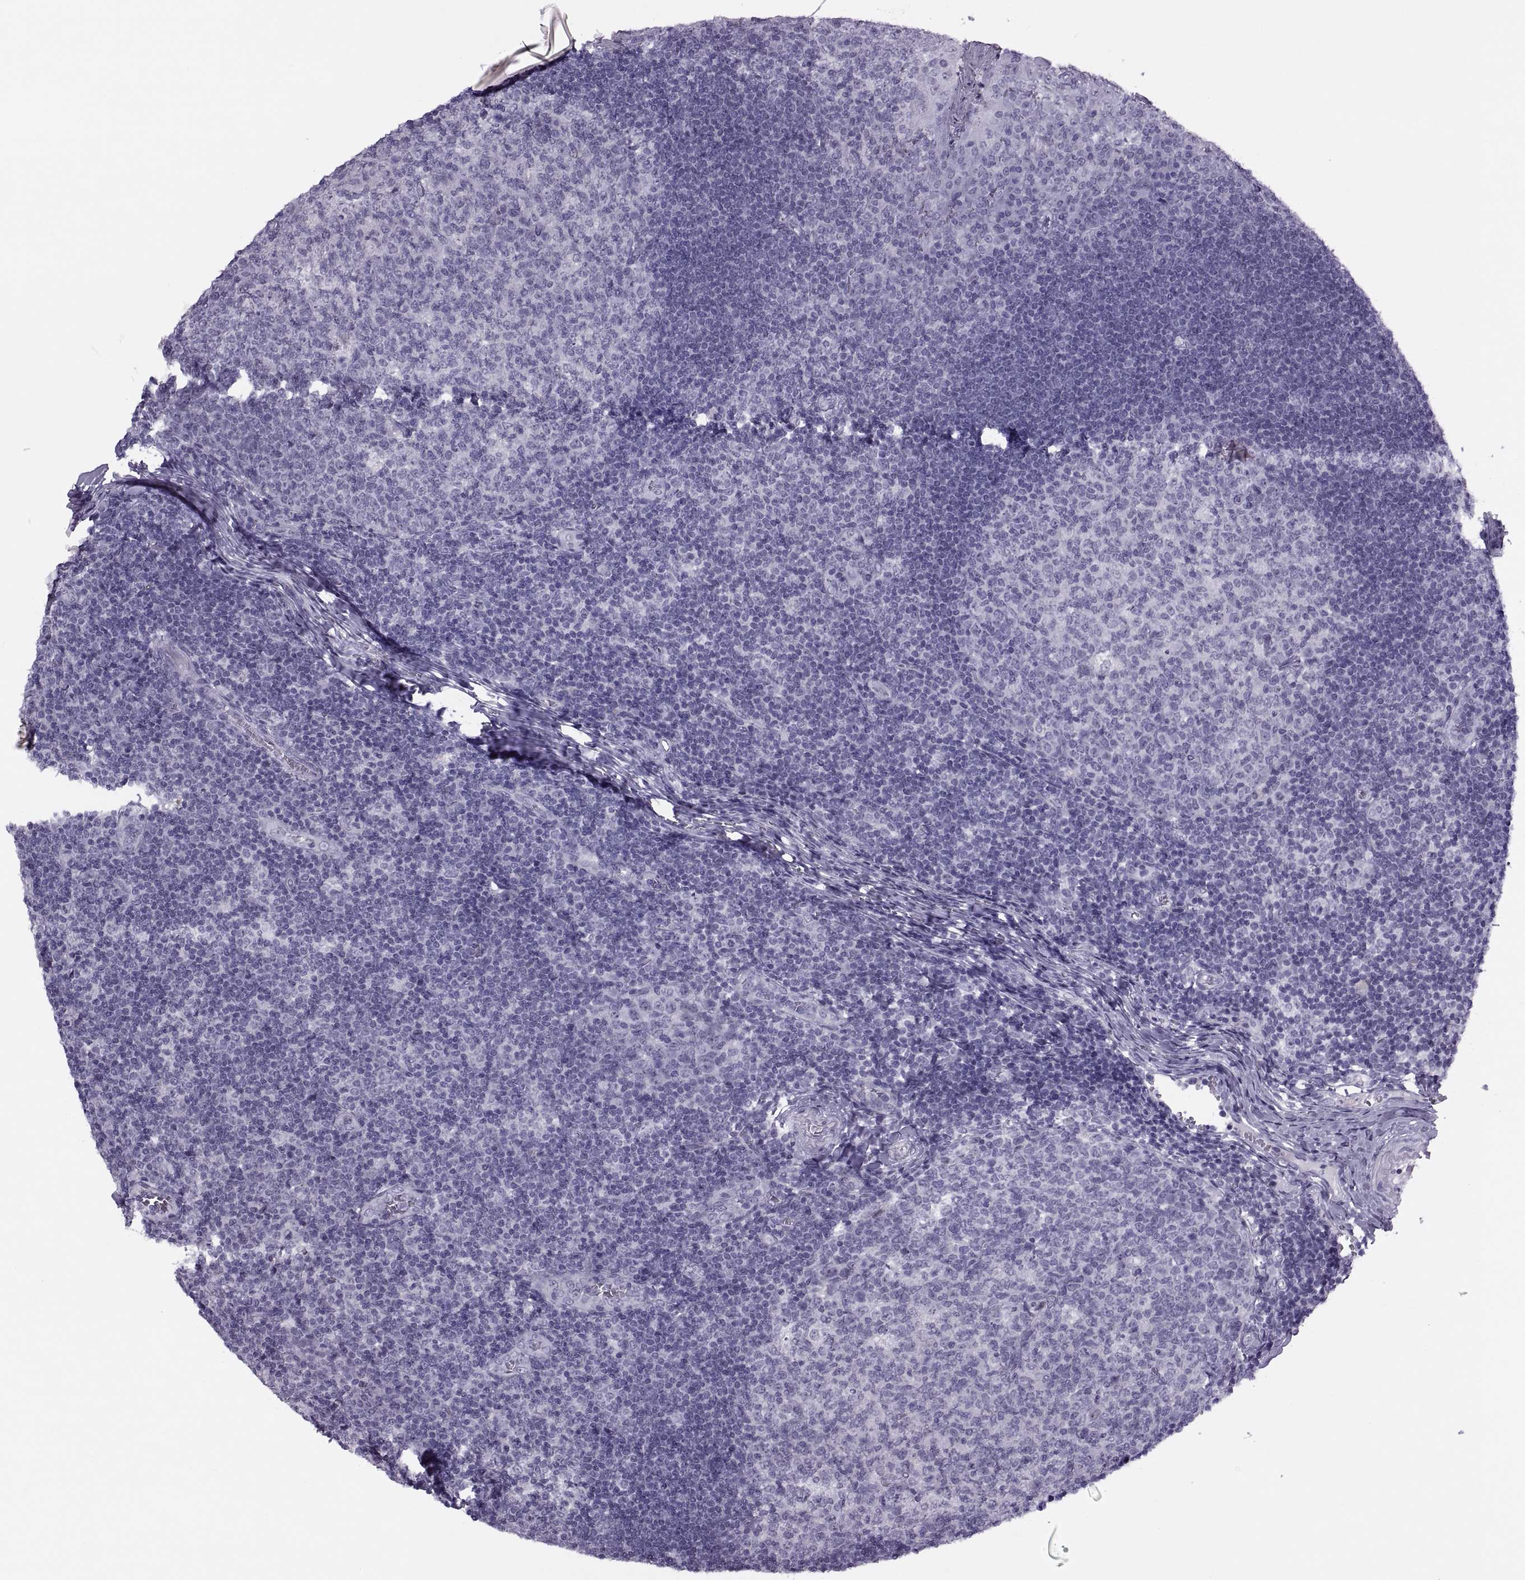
{"staining": {"intensity": "negative", "quantity": "none", "location": "none"}, "tissue": "tonsil", "cell_type": "Germinal center cells", "image_type": "normal", "snomed": [{"axis": "morphology", "description": "Normal tissue, NOS"}, {"axis": "topography", "description": "Tonsil"}], "caption": "The histopathology image exhibits no staining of germinal center cells in unremarkable tonsil. The staining was performed using DAB (3,3'-diaminobenzidine) to visualize the protein expression in brown, while the nuclei were stained in blue with hematoxylin (Magnification: 20x).", "gene": "FAM24A", "patient": {"sex": "female", "age": 13}}